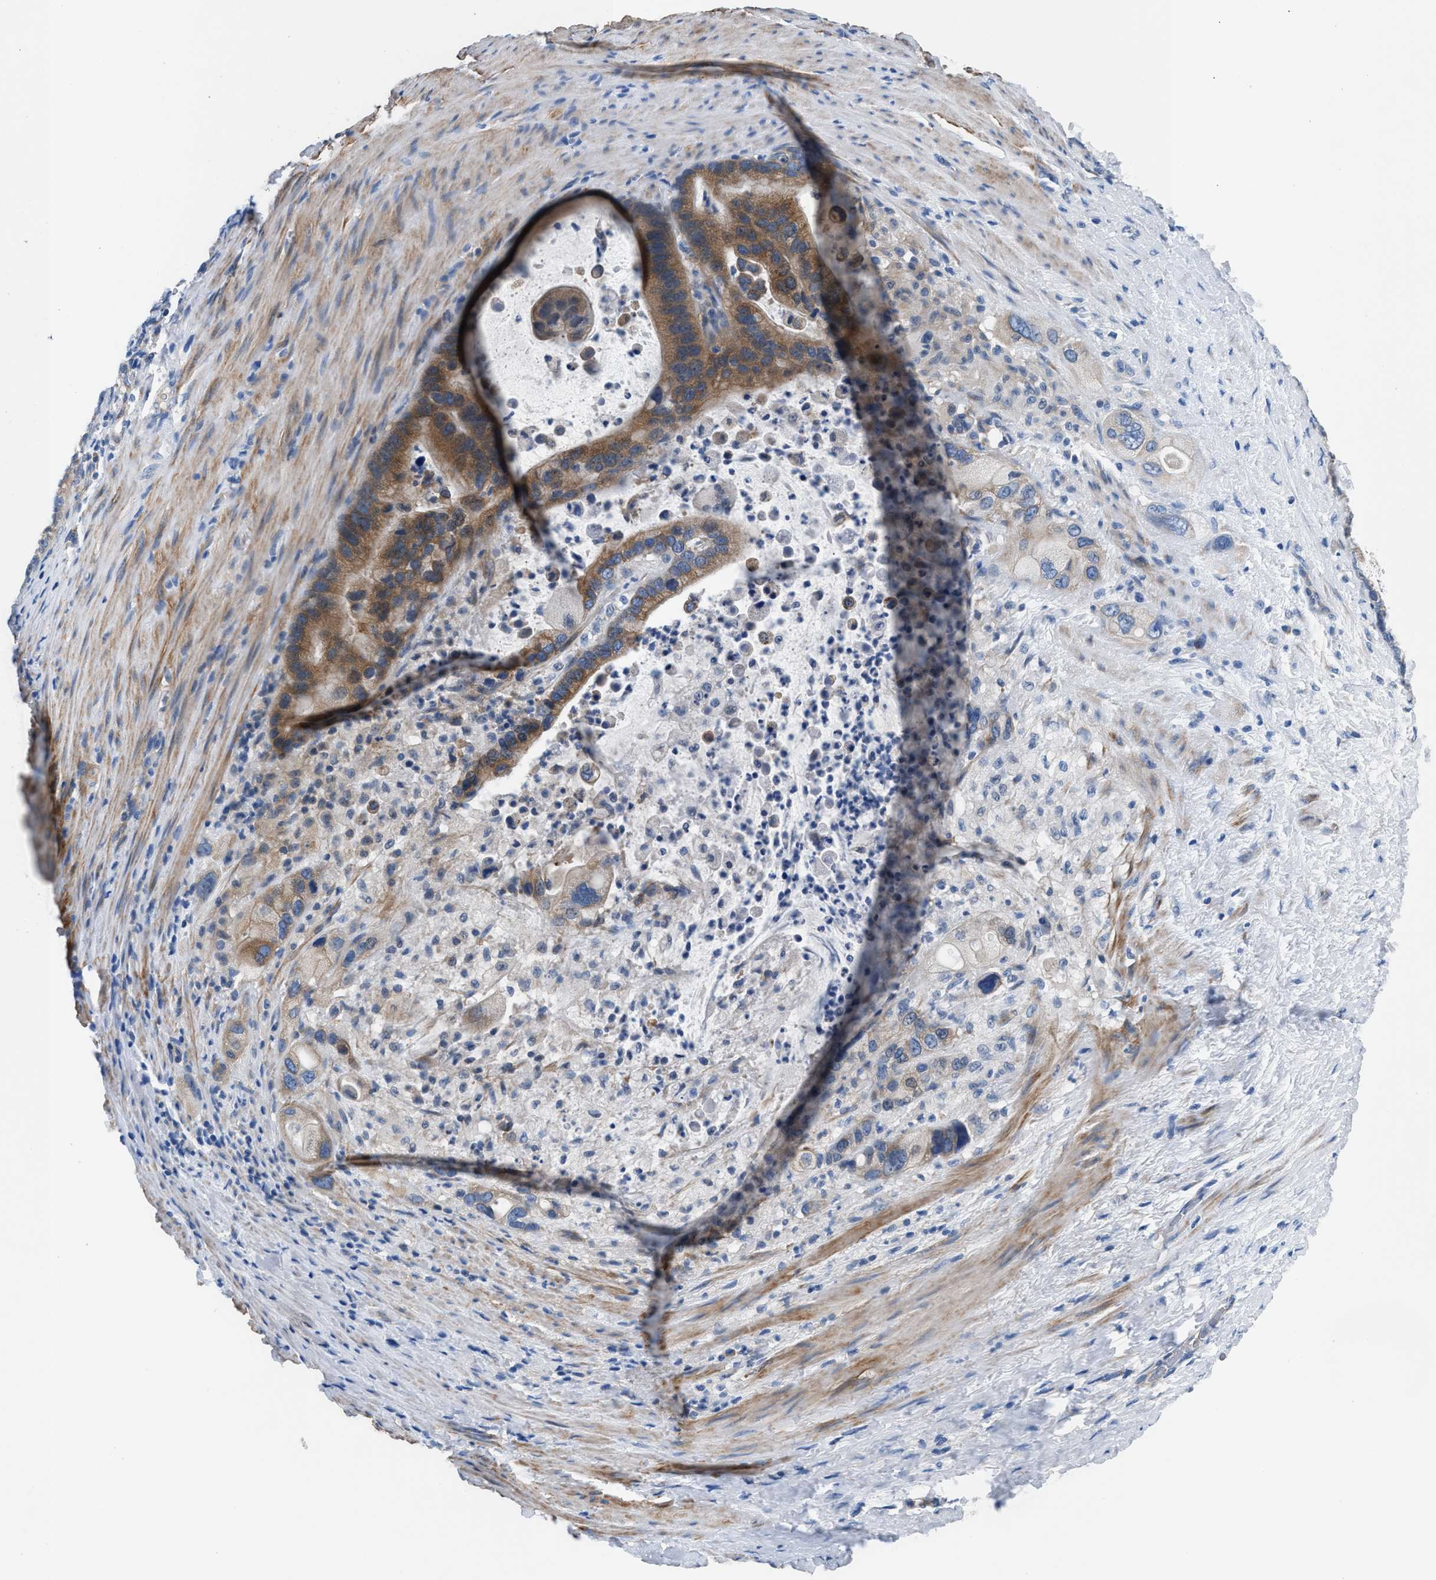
{"staining": {"intensity": "moderate", "quantity": "25%-75%", "location": "cytoplasmic/membranous"}, "tissue": "pancreatic cancer", "cell_type": "Tumor cells", "image_type": "cancer", "snomed": [{"axis": "morphology", "description": "Adenocarcinoma, NOS"}, {"axis": "topography", "description": "Pancreas"}], "caption": "The histopathology image exhibits immunohistochemical staining of pancreatic cancer. There is moderate cytoplasmic/membranous expression is appreciated in about 25%-75% of tumor cells.", "gene": "CDRT4", "patient": {"sex": "male", "age": 69}}